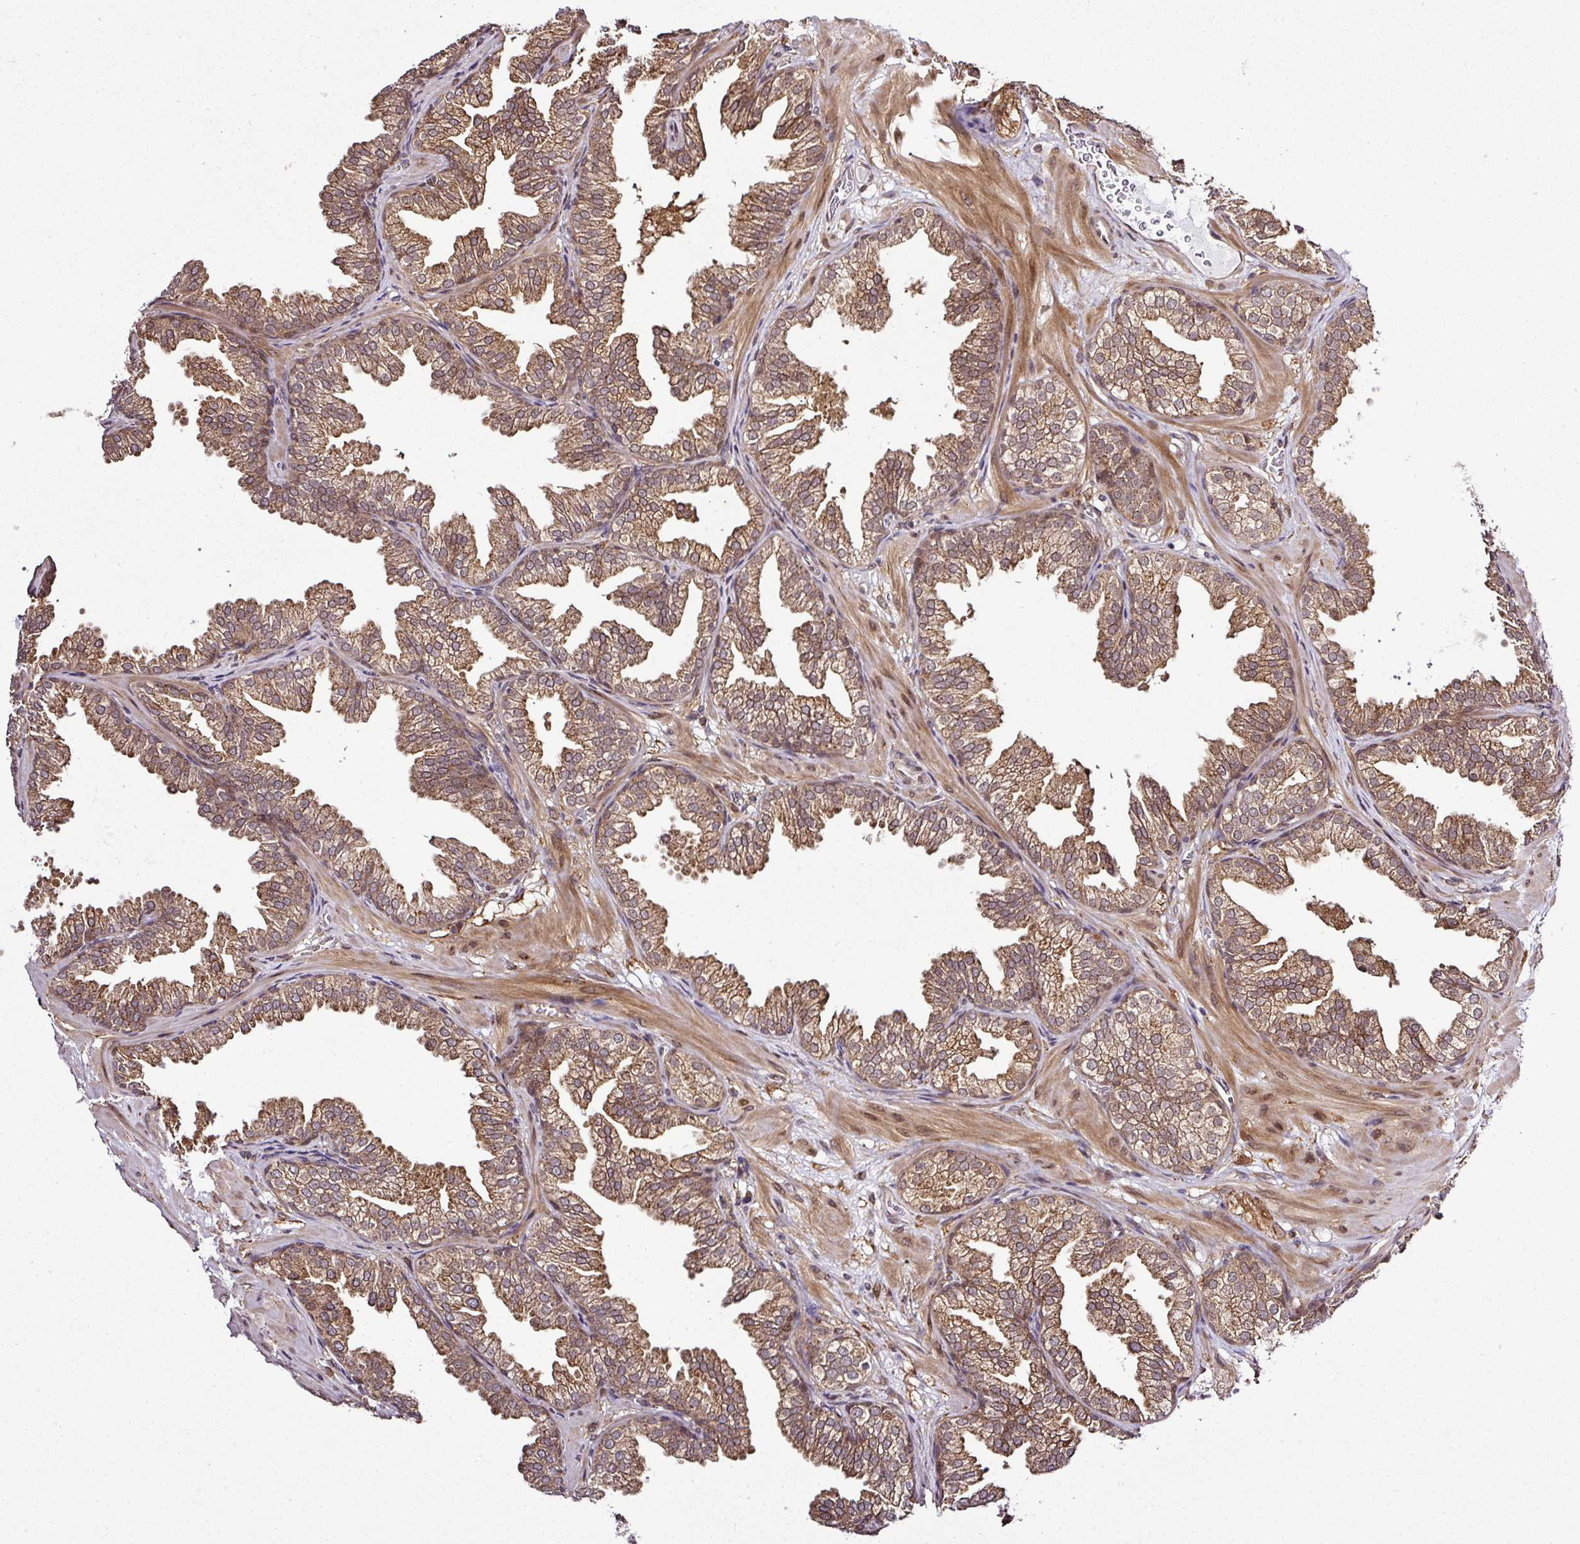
{"staining": {"intensity": "moderate", "quantity": ">75%", "location": "cytoplasmic/membranous,nuclear"}, "tissue": "prostate", "cell_type": "Glandular cells", "image_type": "normal", "snomed": [{"axis": "morphology", "description": "Normal tissue, NOS"}, {"axis": "topography", "description": "Prostate"}], "caption": "Glandular cells show medium levels of moderate cytoplasmic/membranous,nuclear staining in about >75% of cells in benign prostate.", "gene": "FAM153A", "patient": {"sex": "male", "age": 37}}